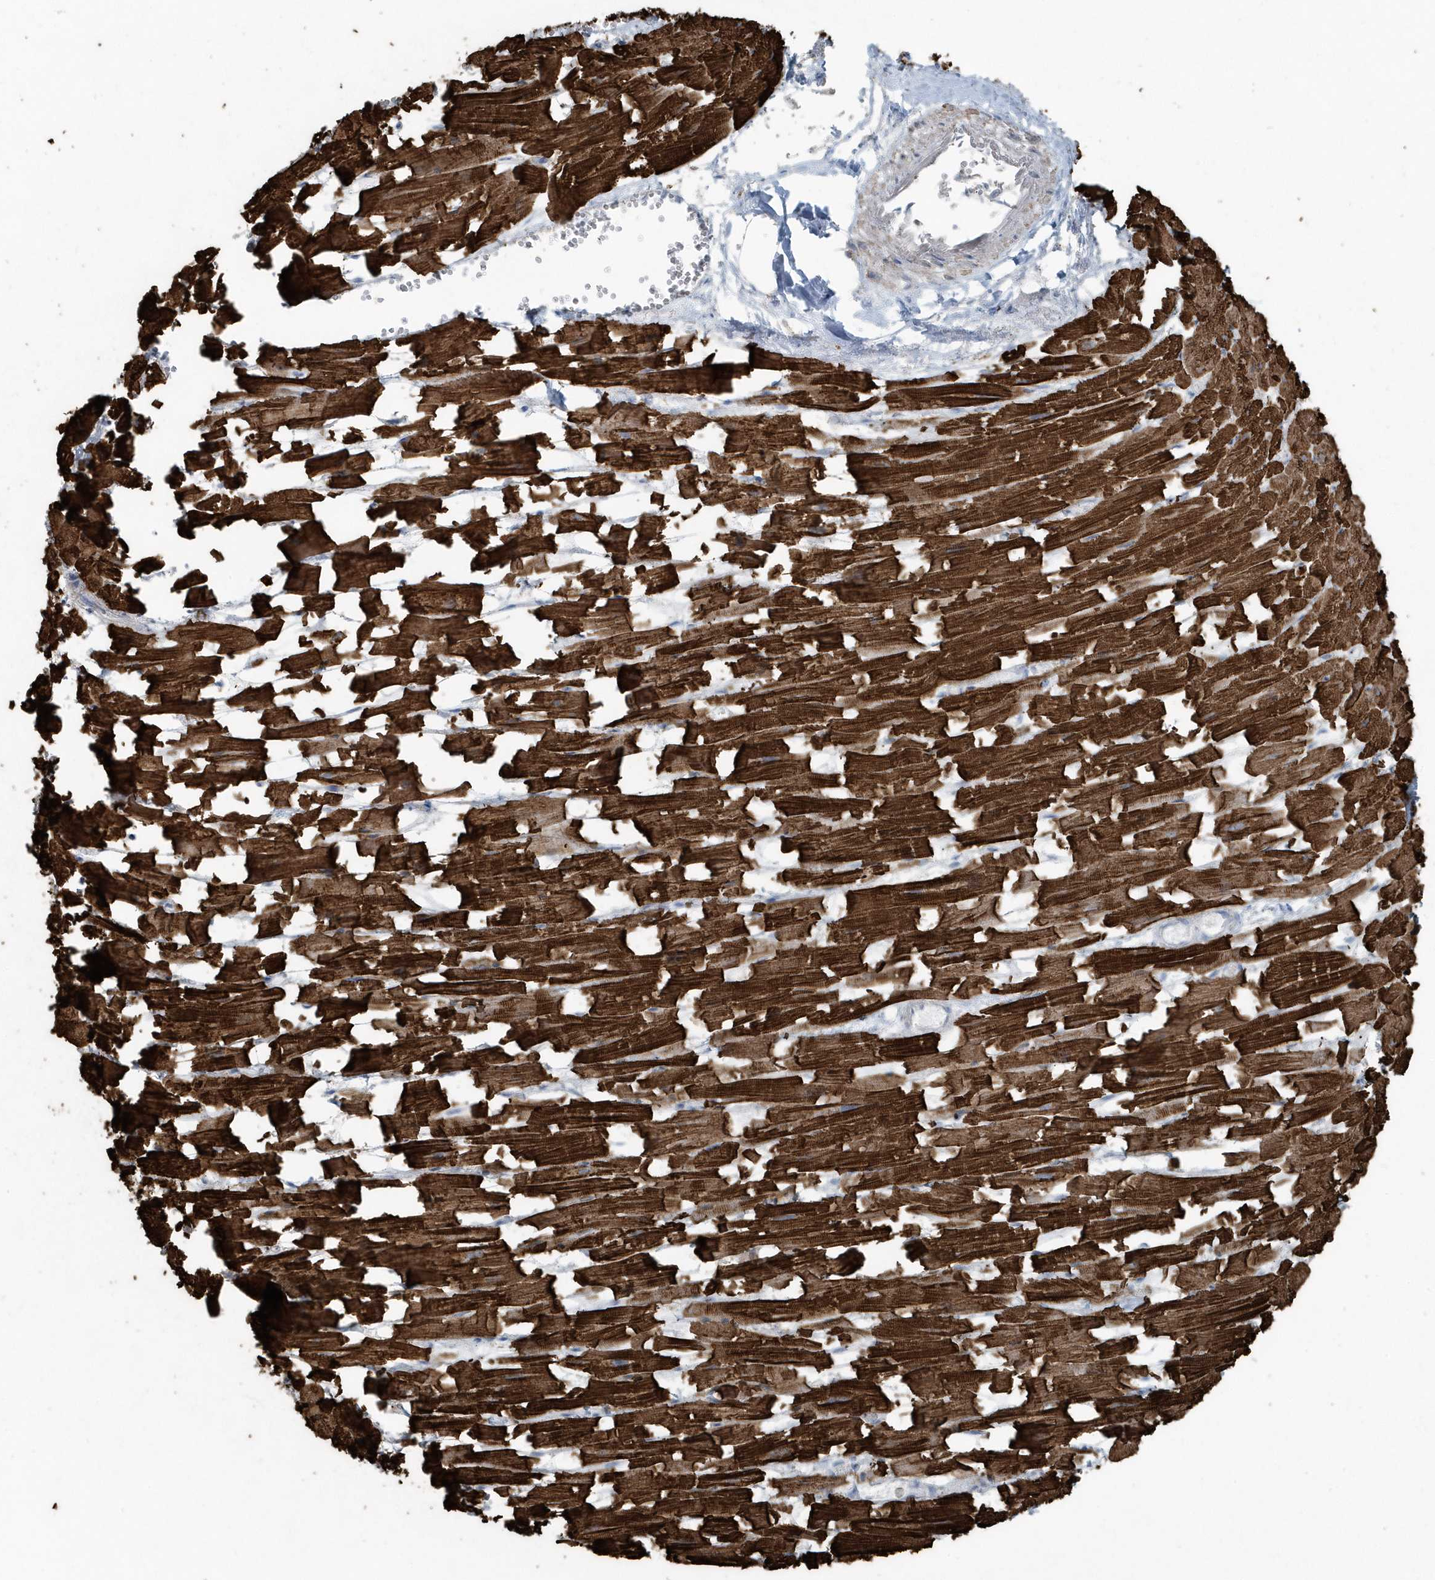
{"staining": {"intensity": "strong", "quantity": ">75%", "location": "cytoplasmic/membranous"}, "tissue": "heart muscle", "cell_type": "Cardiomyocytes", "image_type": "normal", "snomed": [{"axis": "morphology", "description": "Normal tissue, NOS"}, {"axis": "topography", "description": "Heart"}], "caption": "Brown immunohistochemical staining in normal human heart muscle shows strong cytoplasmic/membranous staining in about >75% of cardiomyocytes.", "gene": "ACTC1", "patient": {"sex": "female", "age": 64}}